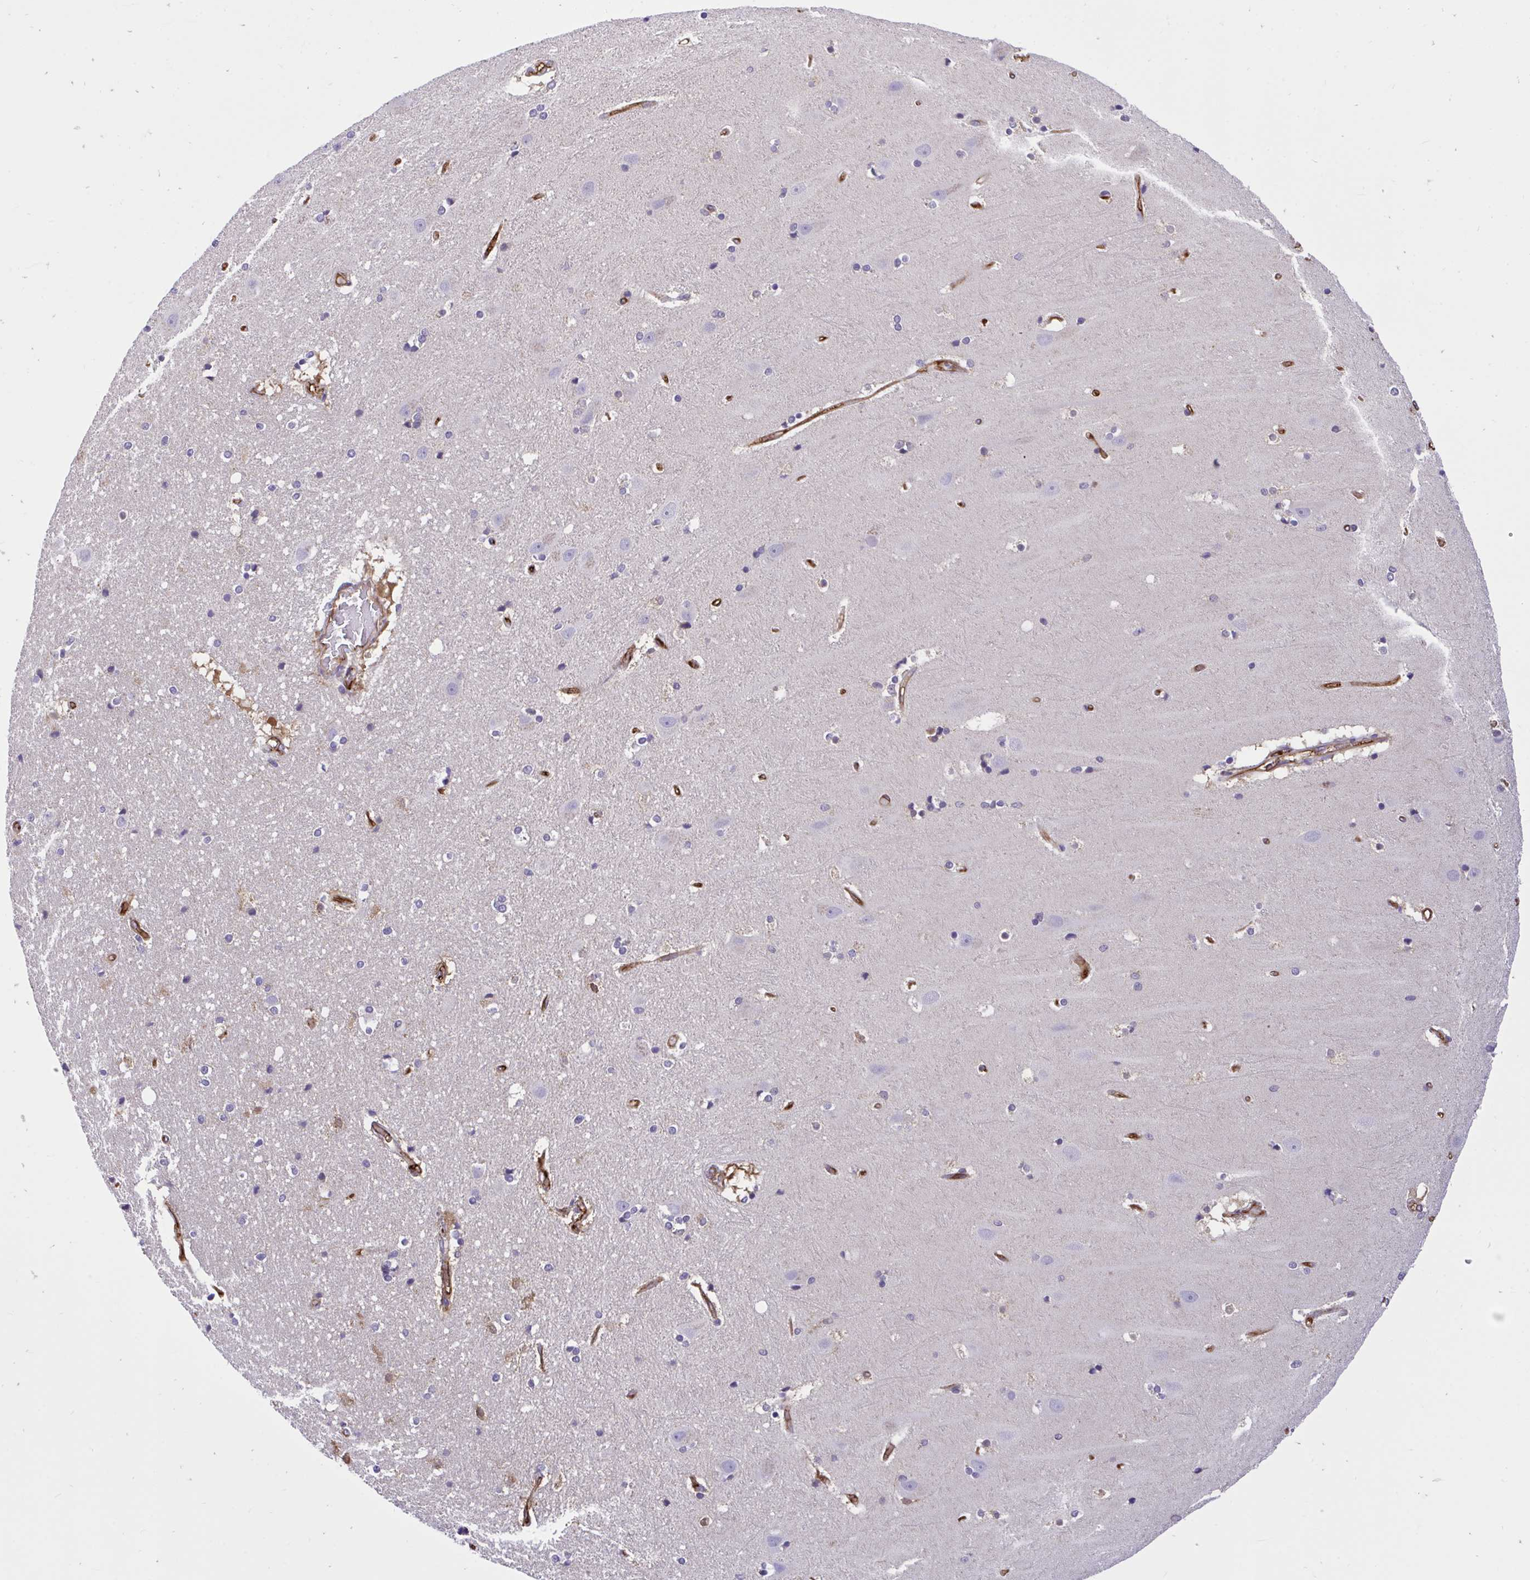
{"staining": {"intensity": "moderate", "quantity": "<25%", "location": "cytoplasmic/membranous"}, "tissue": "hippocampus", "cell_type": "Glial cells", "image_type": "normal", "snomed": [{"axis": "morphology", "description": "Normal tissue, NOS"}, {"axis": "topography", "description": "Hippocampus"}], "caption": "High-power microscopy captured an IHC image of unremarkable hippocampus, revealing moderate cytoplasmic/membranous expression in about <25% of glial cells. The staining was performed using DAB (3,3'-diaminobenzidine) to visualize the protein expression in brown, while the nuclei were stained in blue with hematoxylin (Magnification: 20x).", "gene": "C19orf54", "patient": {"sex": "male", "age": 63}}